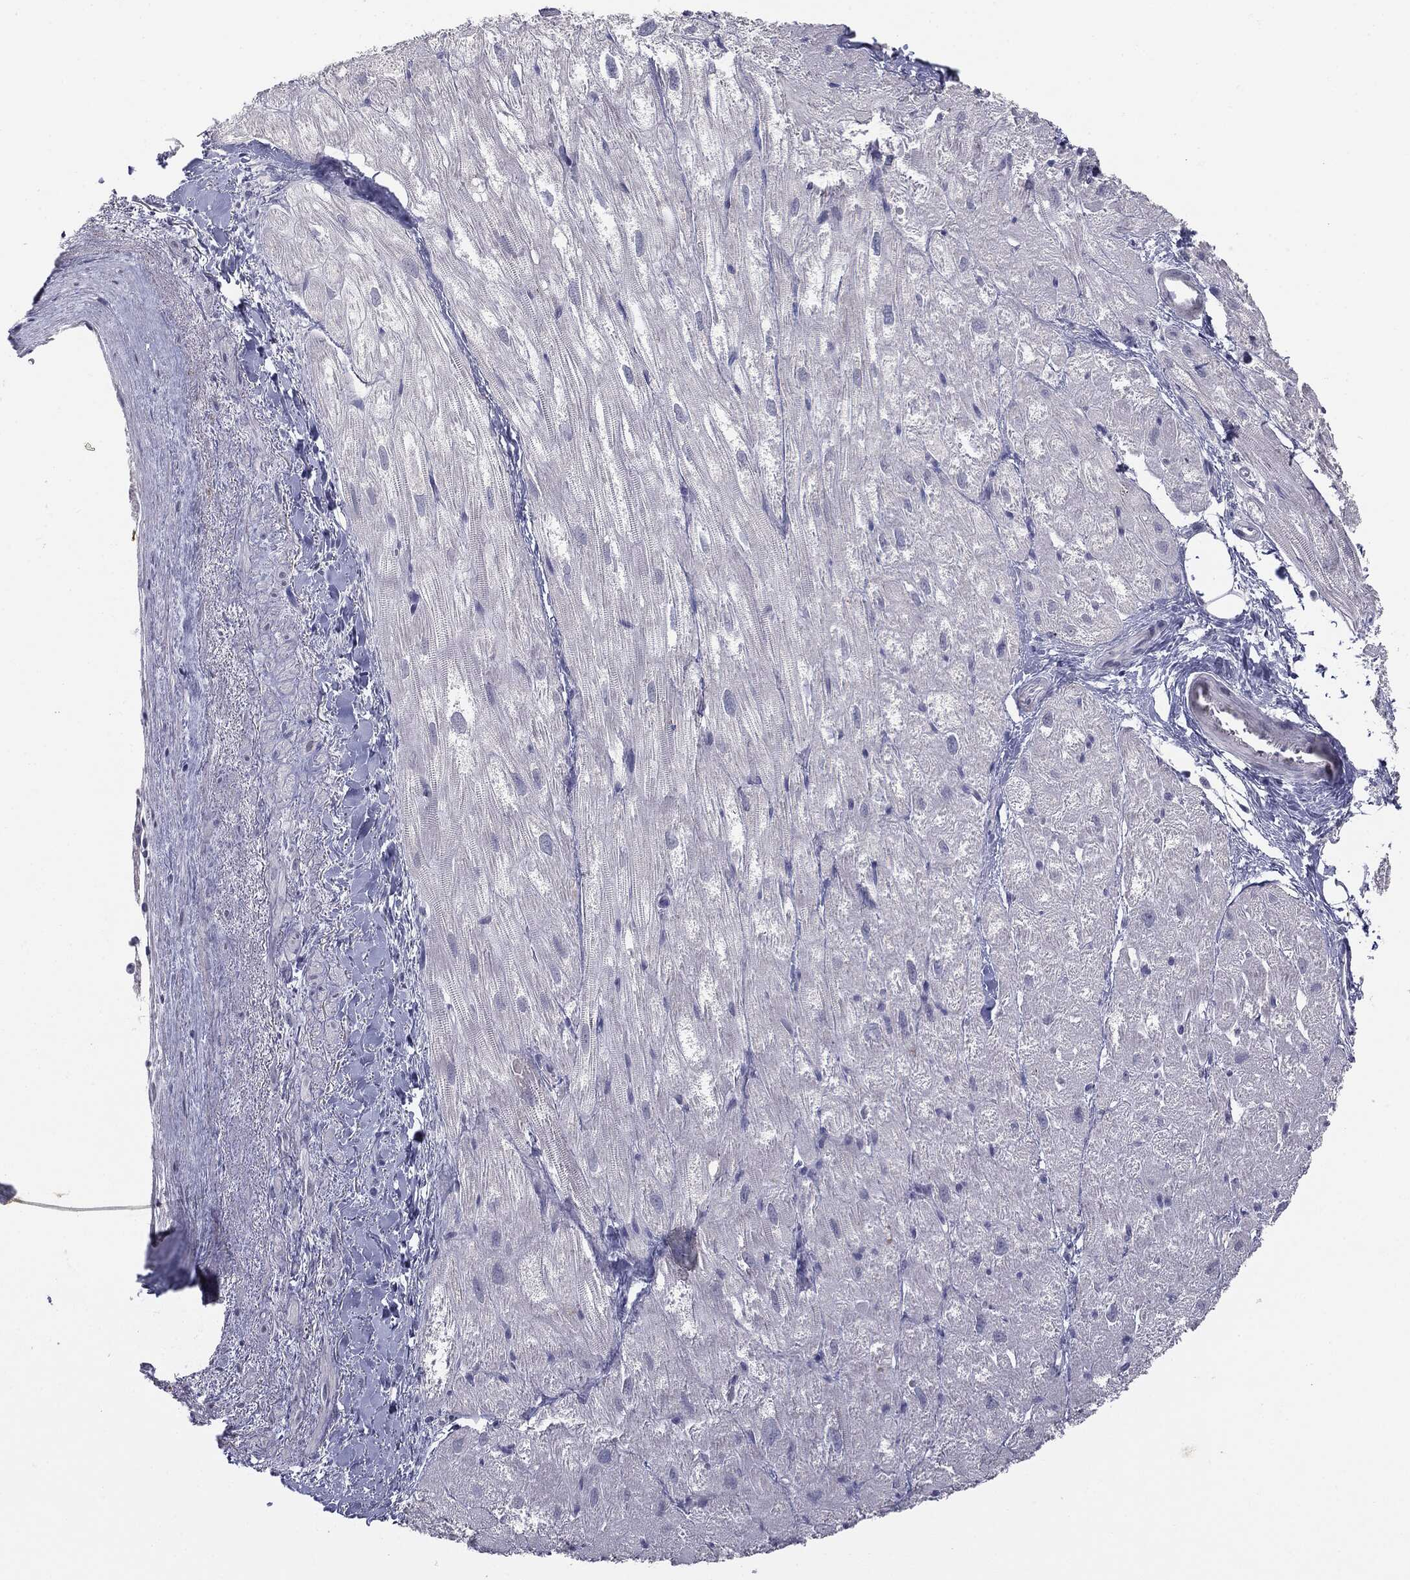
{"staining": {"intensity": "negative", "quantity": "none", "location": "none"}, "tissue": "heart muscle", "cell_type": "Cardiomyocytes", "image_type": "normal", "snomed": [{"axis": "morphology", "description": "Normal tissue, NOS"}, {"axis": "topography", "description": "Heart"}], "caption": "Immunohistochemical staining of normal human heart muscle demonstrates no significant expression in cardiomyocytes.", "gene": "MUC1", "patient": {"sex": "male", "age": 62}}